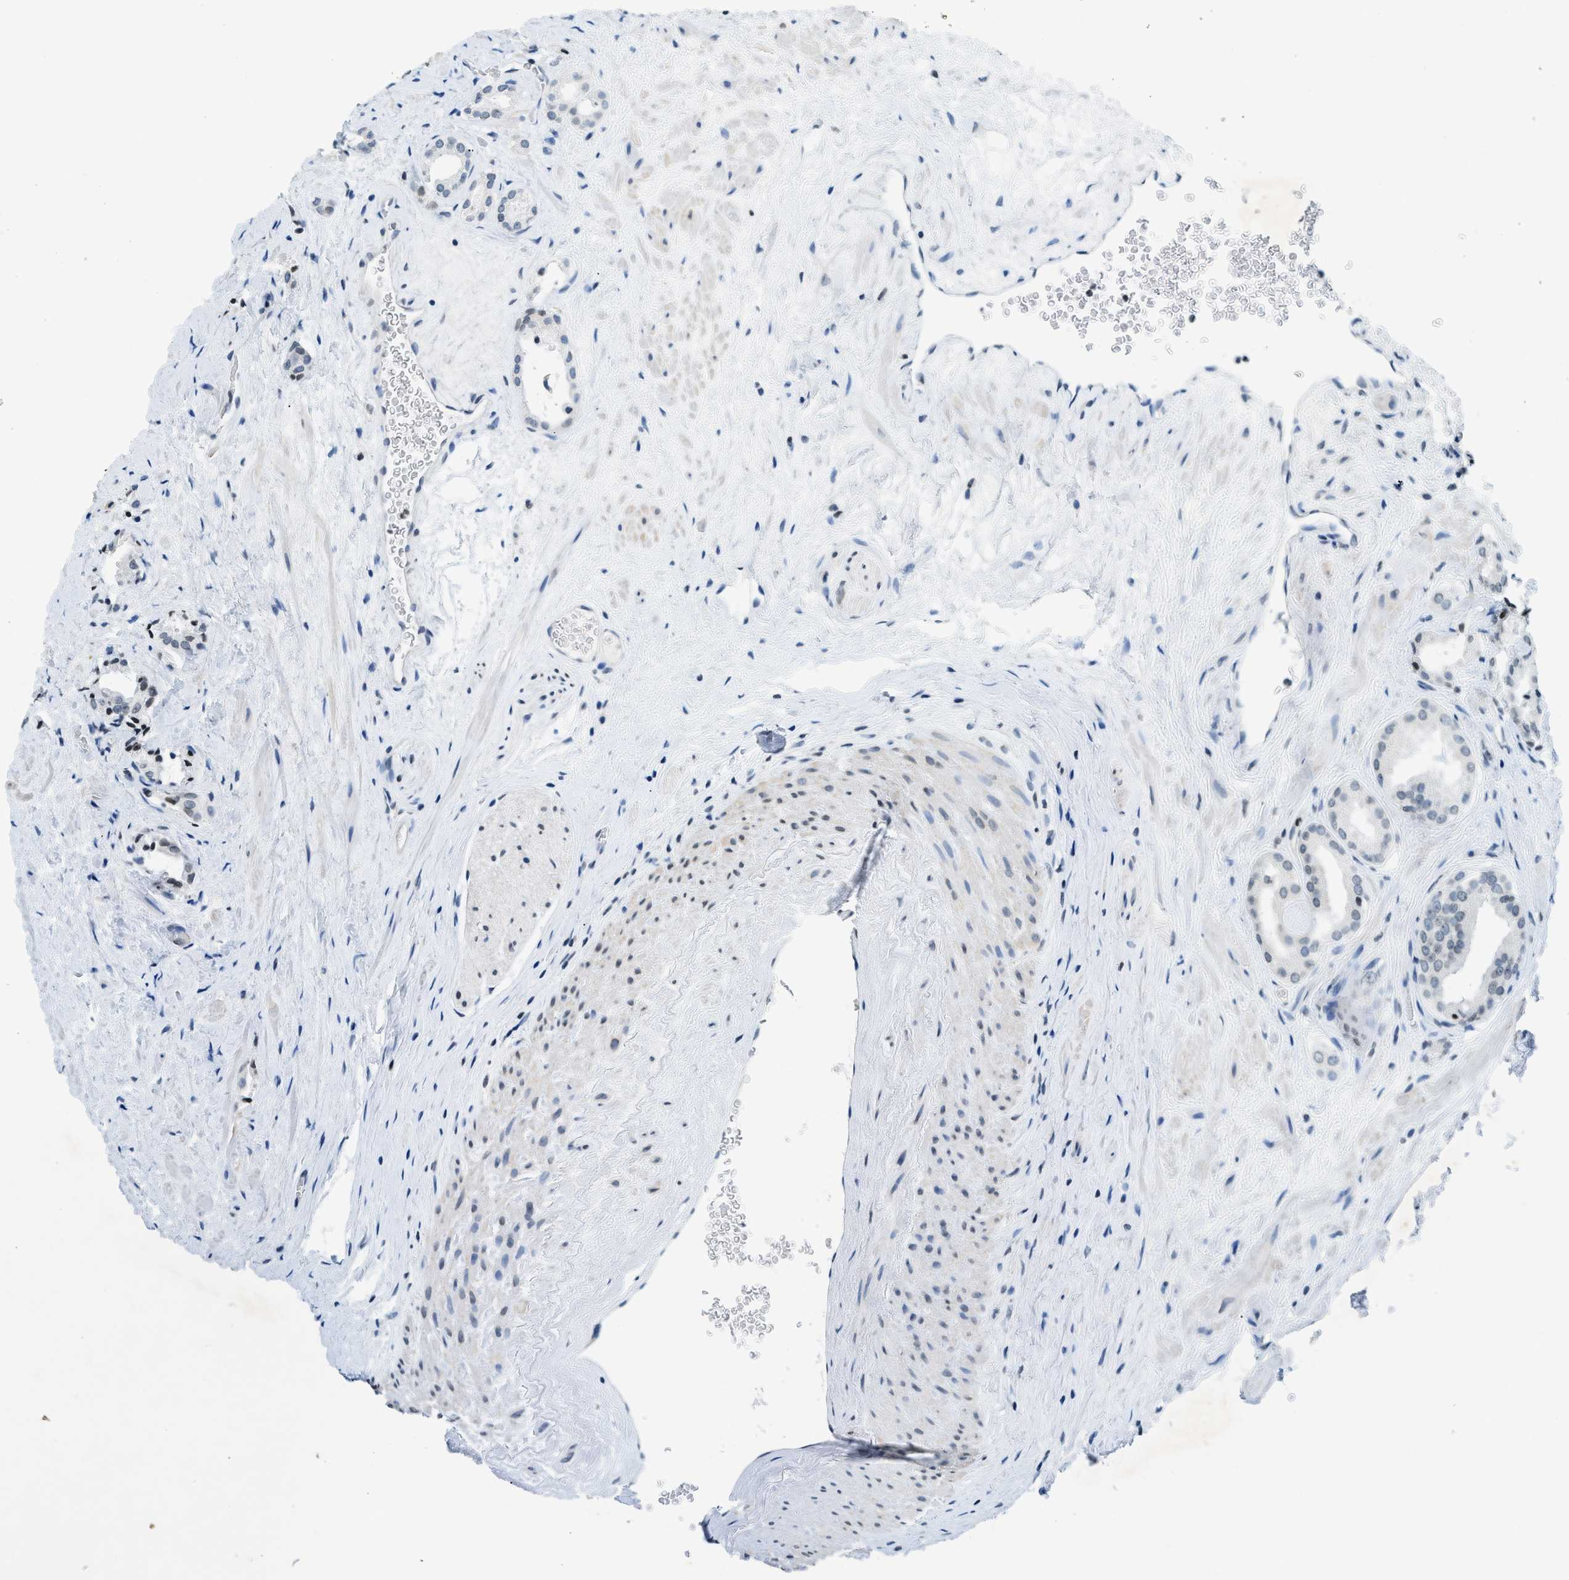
{"staining": {"intensity": "negative", "quantity": "none", "location": "none"}, "tissue": "prostate cancer", "cell_type": "Tumor cells", "image_type": "cancer", "snomed": [{"axis": "morphology", "description": "Adenocarcinoma, High grade"}, {"axis": "topography", "description": "Prostate"}], "caption": "This is a image of IHC staining of prostate cancer (high-grade adenocarcinoma), which shows no expression in tumor cells.", "gene": "UVRAG", "patient": {"sex": "male", "age": 64}}